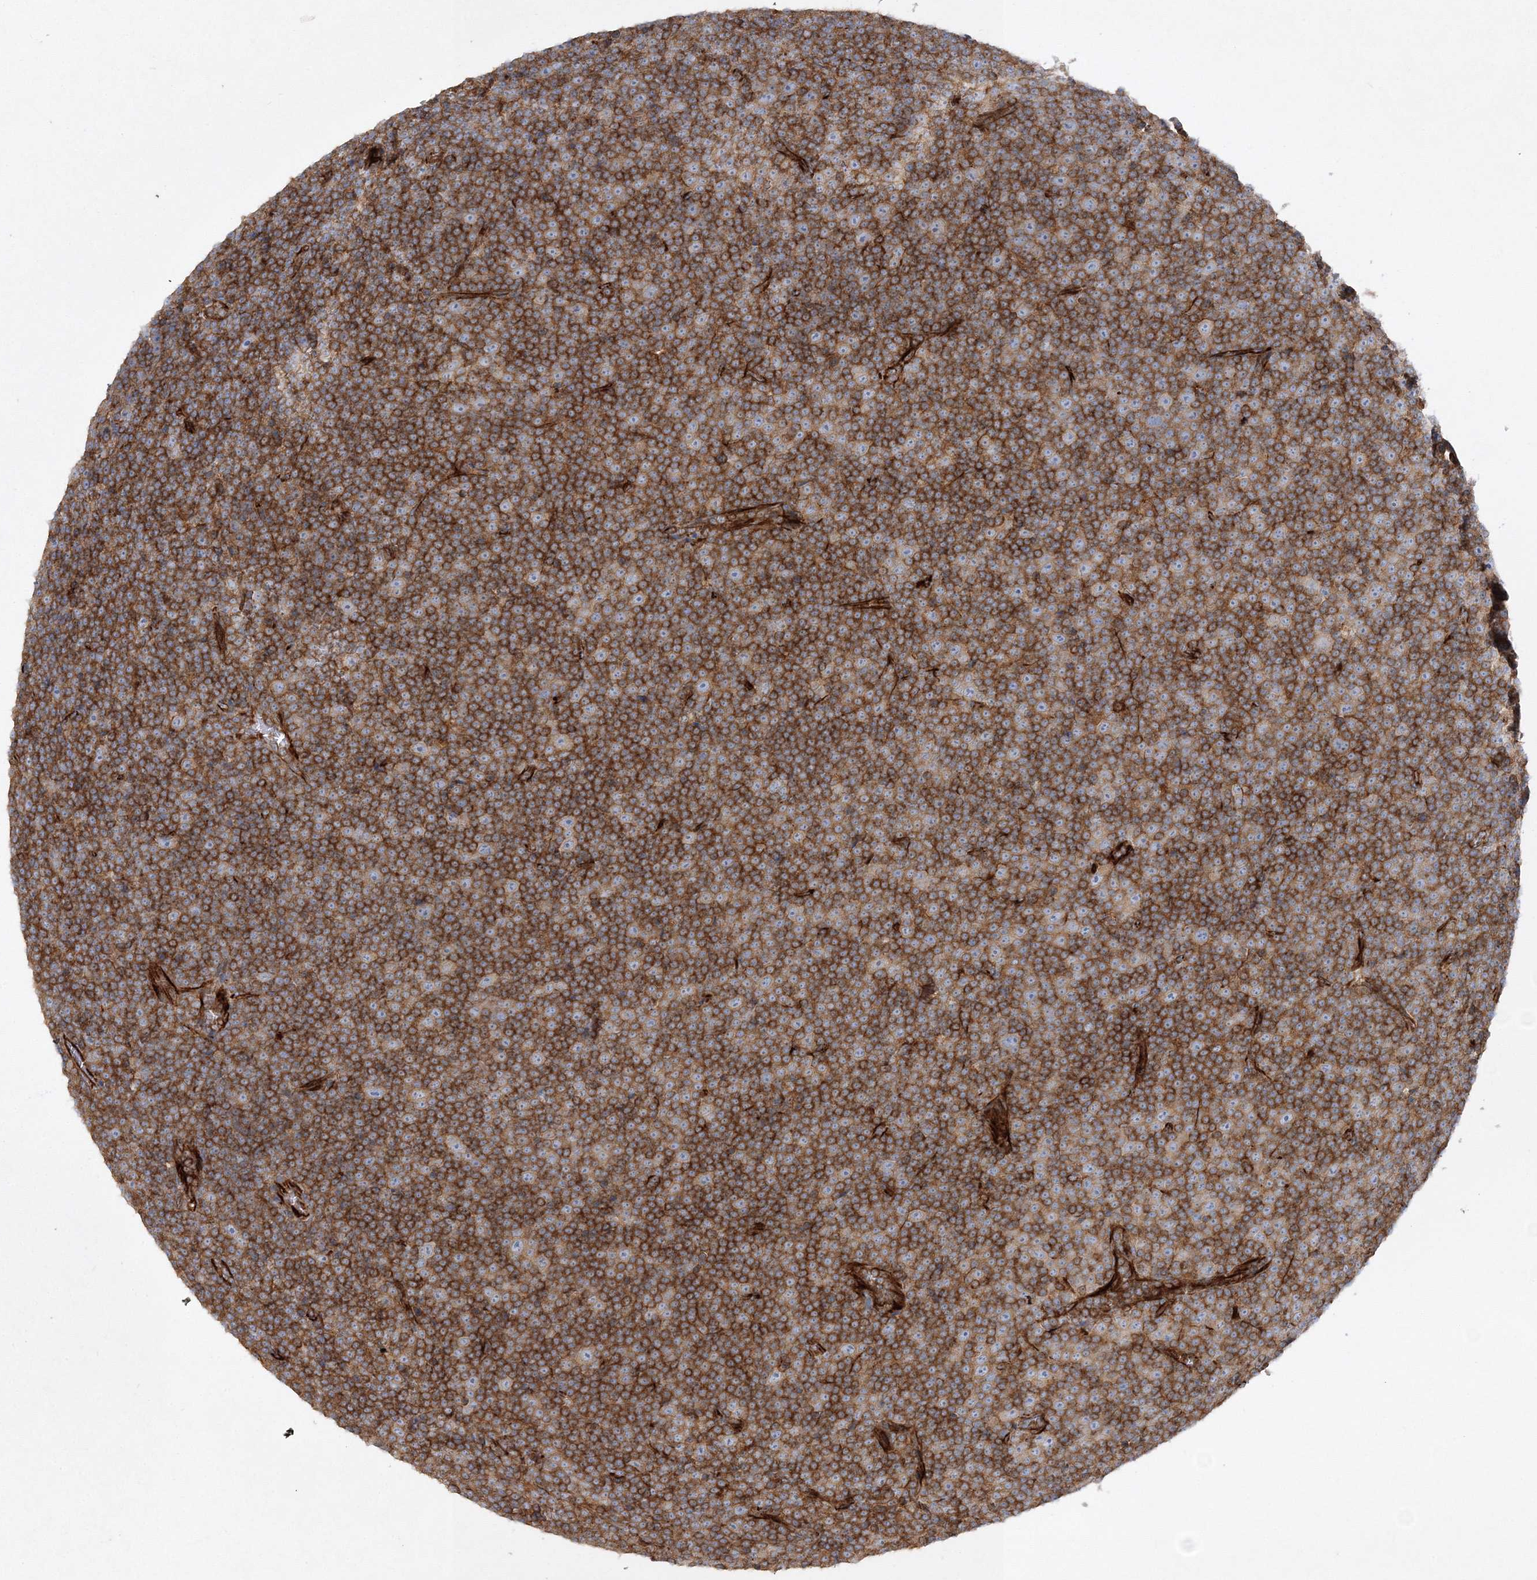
{"staining": {"intensity": "moderate", "quantity": ">75%", "location": "cytoplasmic/membranous"}, "tissue": "lymphoma", "cell_type": "Tumor cells", "image_type": "cancer", "snomed": [{"axis": "morphology", "description": "Malignant lymphoma, non-Hodgkin's type, Low grade"}, {"axis": "topography", "description": "Lymph node"}], "caption": "A brown stain shows moderate cytoplasmic/membranous expression of a protein in malignant lymphoma, non-Hodgkin's type (low-grade) tumor cells. (DAB (3,3'-diaminobenzidine) = brown stain, brightfield microscopy at high magnification).", "gene": "WDR37", "patient": {"sex": "female", "age": 67}}